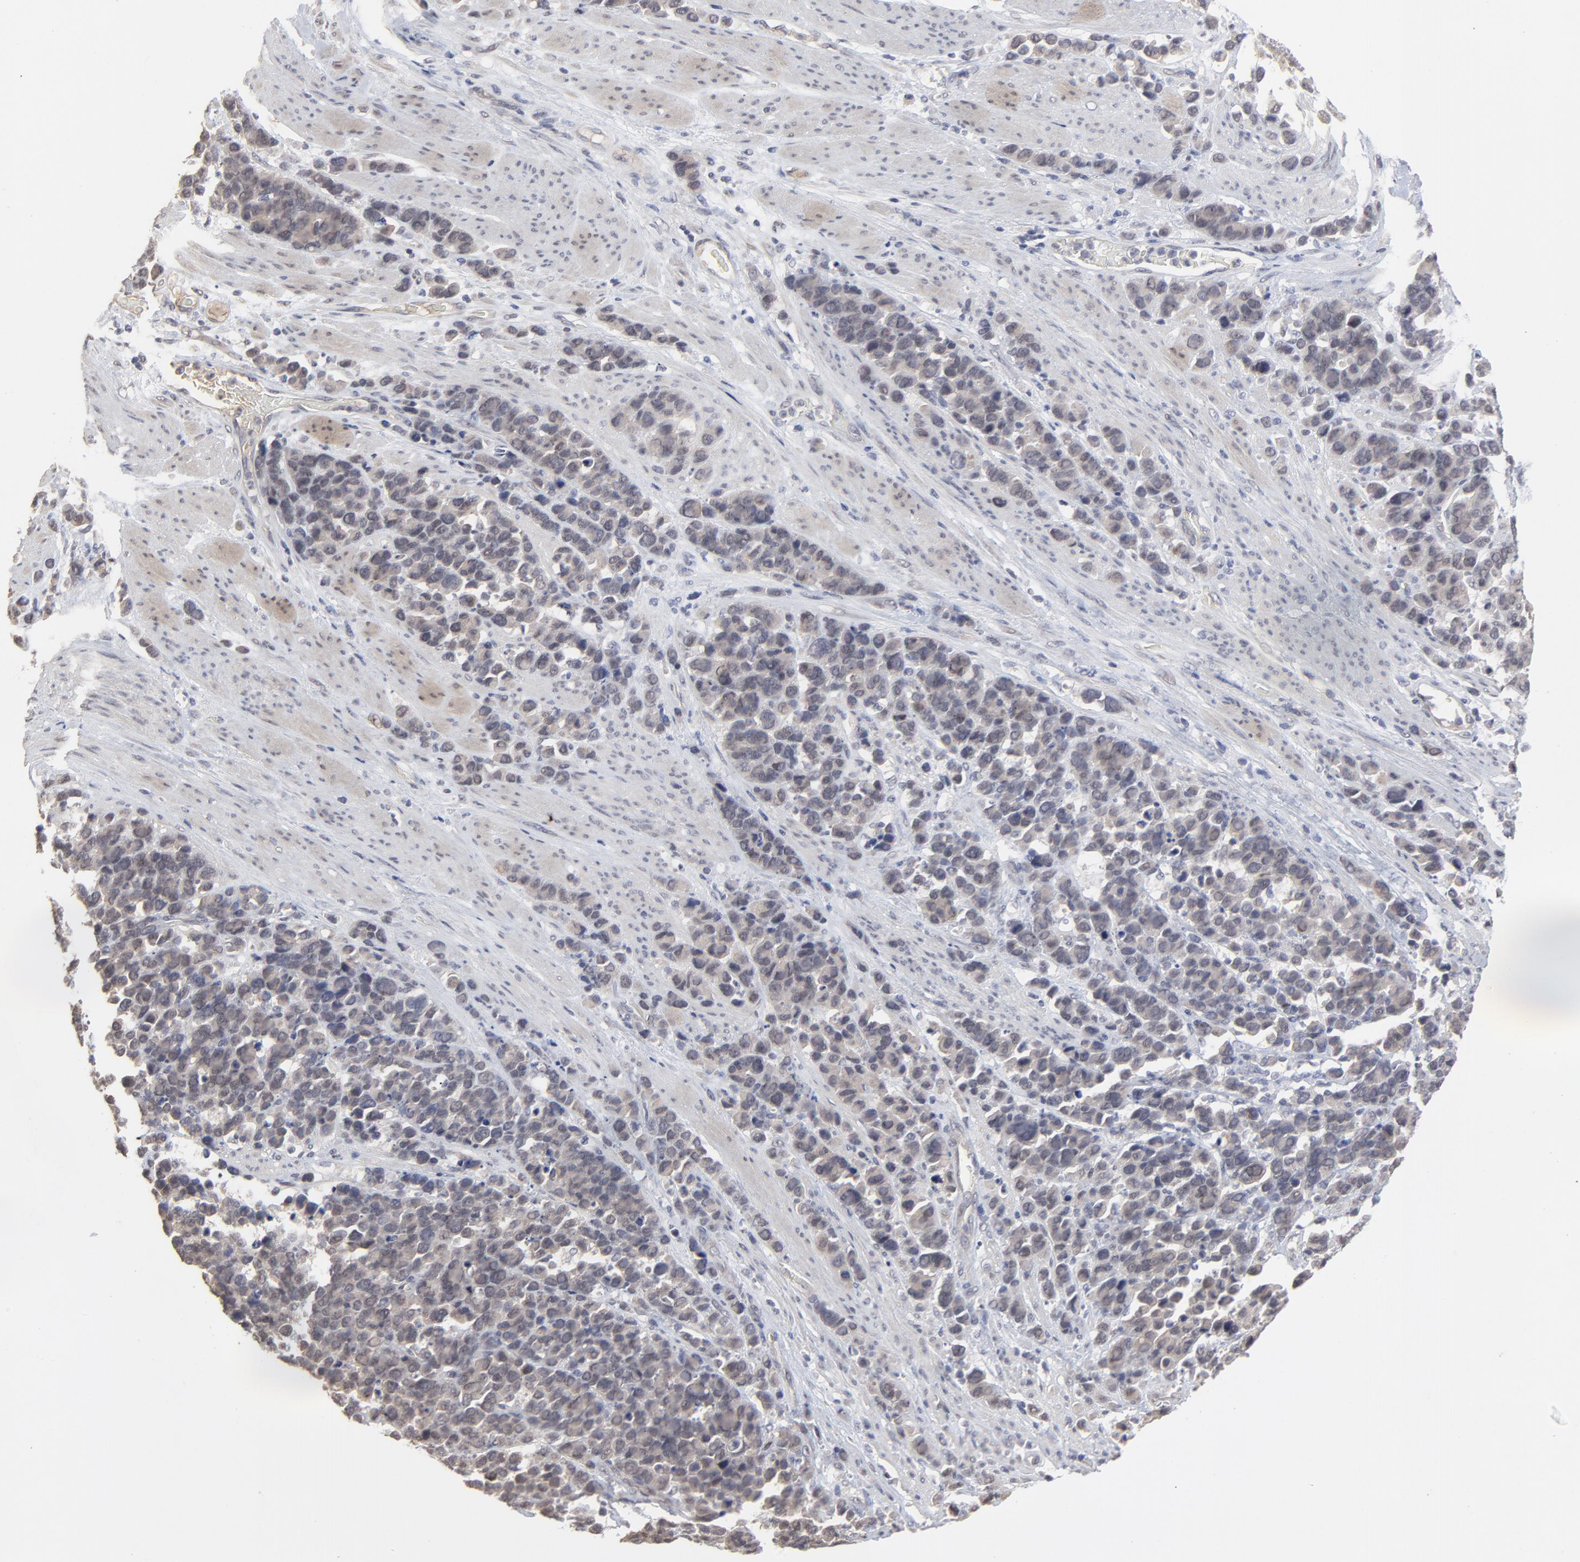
{"staining": {"intensity": "weak", "quantity": "<25%", "location": "nuclear"}, "tissue": "stomach cancer", "cell_type": "Tumor cells", "image_type": "cancer", "snomed": [{"axis": "morphology", "description": "Adenocarcinoma, NOS"}, {"axis": "topography", "description": "Stomach, upper"}], "caption": "A high-resolution image shows IHC staining of stomach adenocarcinoma, which displays no significant expression in tumor cells.", "gene": "FAM199X", "patient": {"sex": "male", "age": 71}}